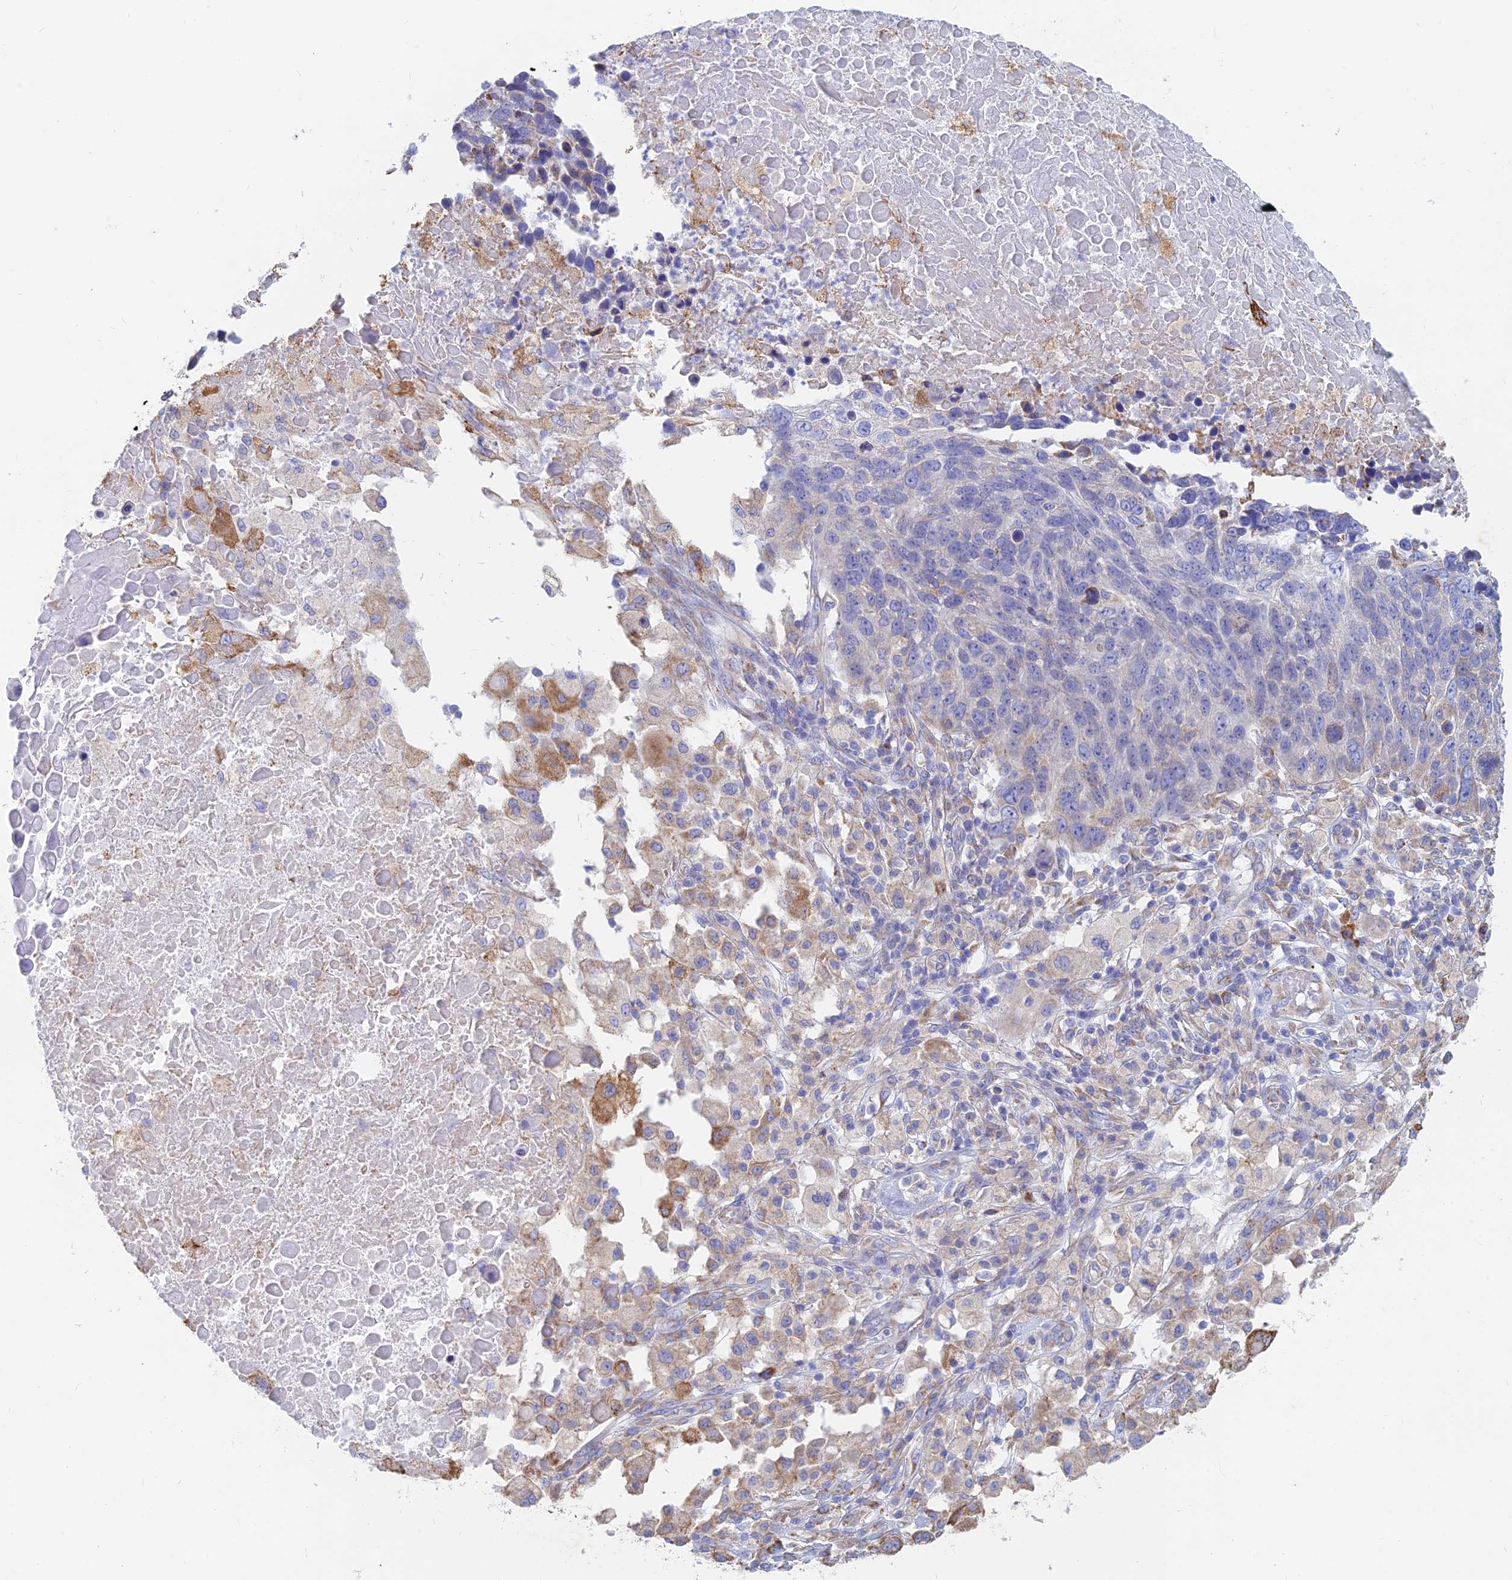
{"staining": {"intensity": "negative", "quantity": "none", "location": "none"}, "tissue": "lung cancer", "cell_type": "Tumor cells", "image_type": "cancer", "snomed": [{"axis": "morphology", "description": "Normal tissue, NOS"}, {"axis": "morphology", "description": "Squamous cell carcinoma, NOS"}, {"axis": "topography", "description": "Lymph node"}, {"axis": "topography", "description": "Lung"}], "caption": "There is no significant expression in tumor cells of lung squamous cell carcinoma.", "gene": "WDR35", "patient": {"sex": "male", "age": 66}}